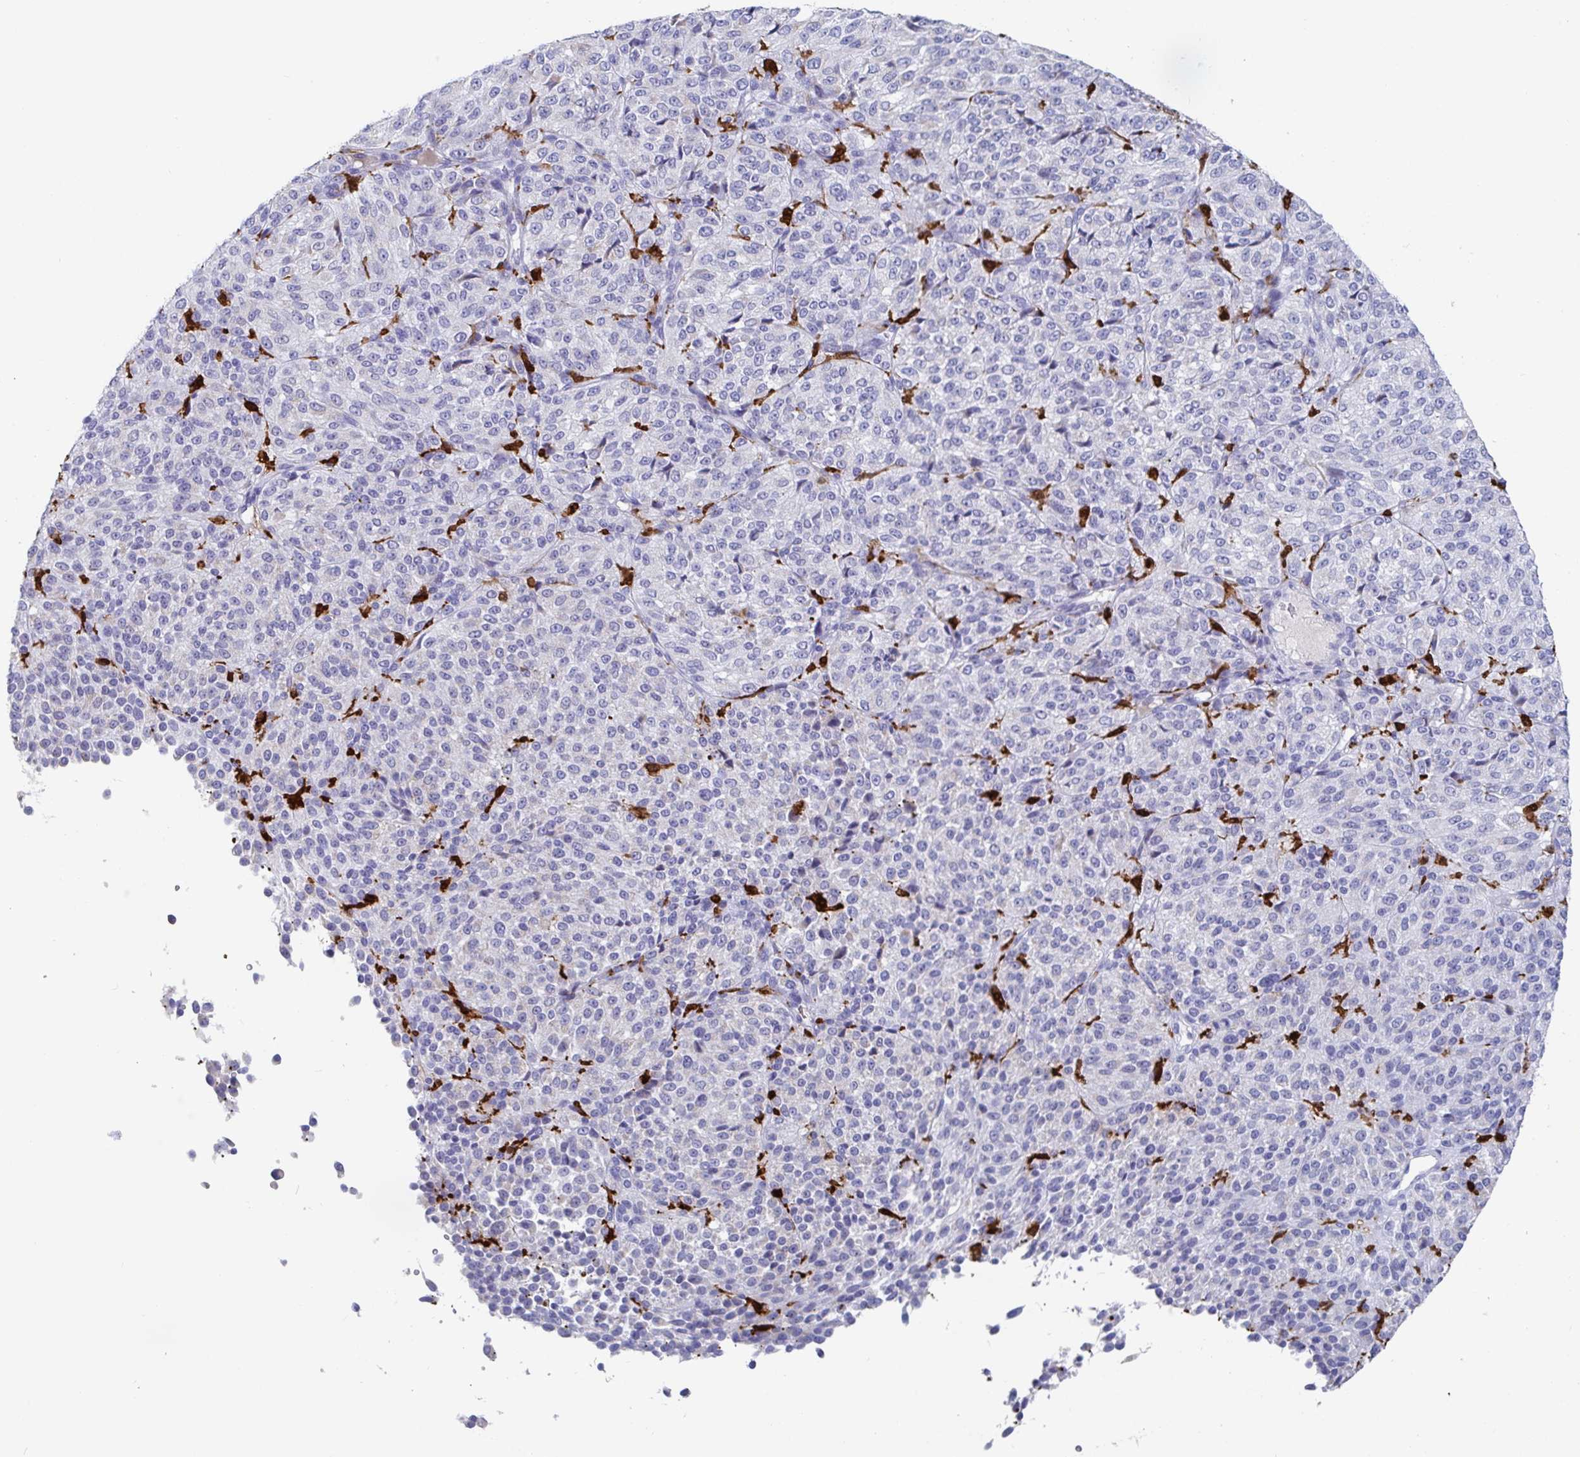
{"staining": {"intensity": "negative", "quantity": "none", "location": "none"}, "tissue": "melanoma", "cell_type": "Tumor cells", "image_type": "cancer", "snomed": [{"axis": "morphology", "description": "Malignant melanoma, Metastatic site"}, {"axis": "topography", "description": "Brain"}], "caption": "Malignant melanoma (metastatic site) was stained to show a protein in brown. There is no significant staining in tumor cells.", "gene": "OR2A4", "patient": {"sex": "female", "age": 56}}